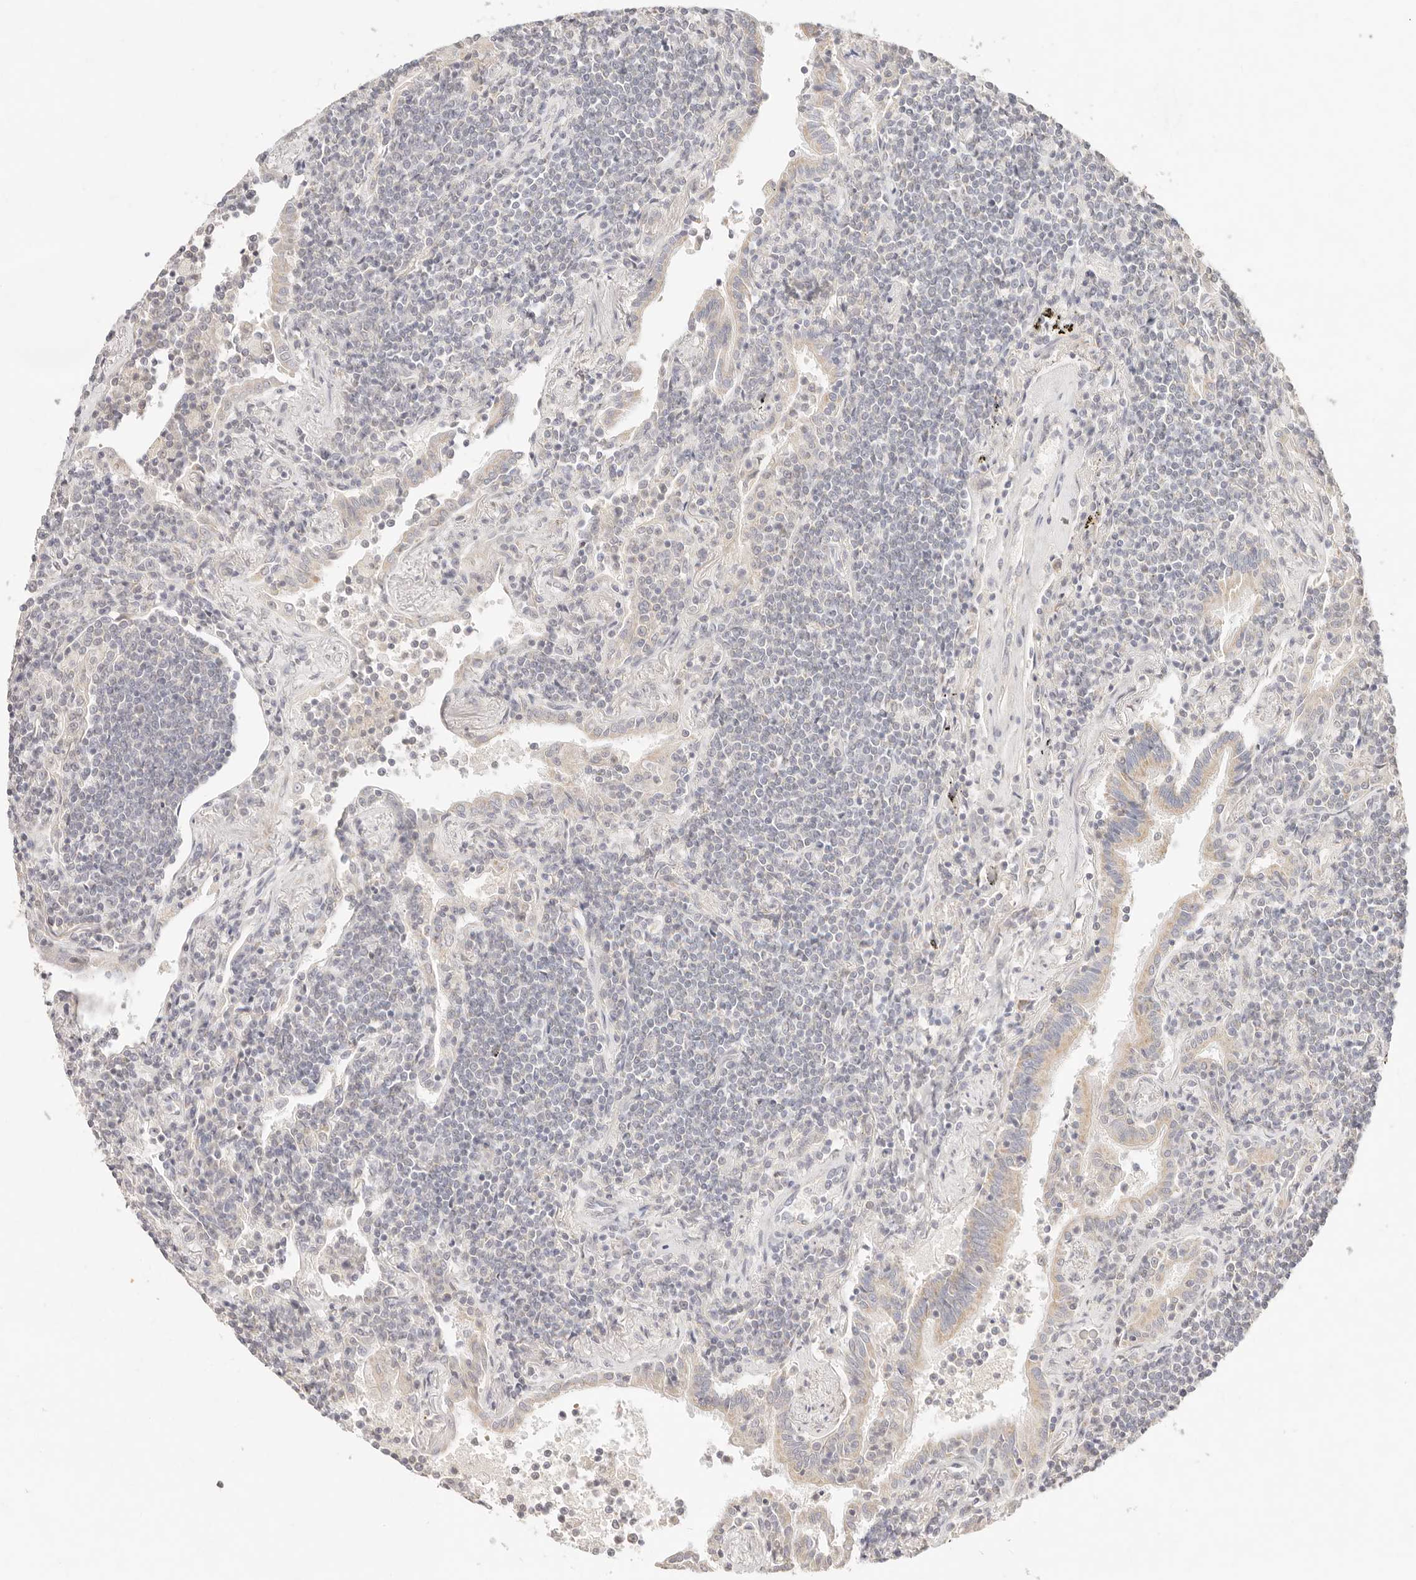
{"staining": {"intensity": "negative", "quantity": "none", "location": "none"}, "tissue": "lymphoma", "cell_type": "Tumor cells", "image_type": "cancer", "snomed": [{"axis": "morphology", "description": "Malignant lymphoma, non-Hodgkin's type, Low grade"}, {"axis": "topography", "description": "Lung"}], "caption": "Micrograph shows no significant protein expression in tumor cells of malignant lymphoma, non-Hodgkin's type (low-grade).", "gene": "GPR156", "patient": {"sex": "female", "age": 71}}